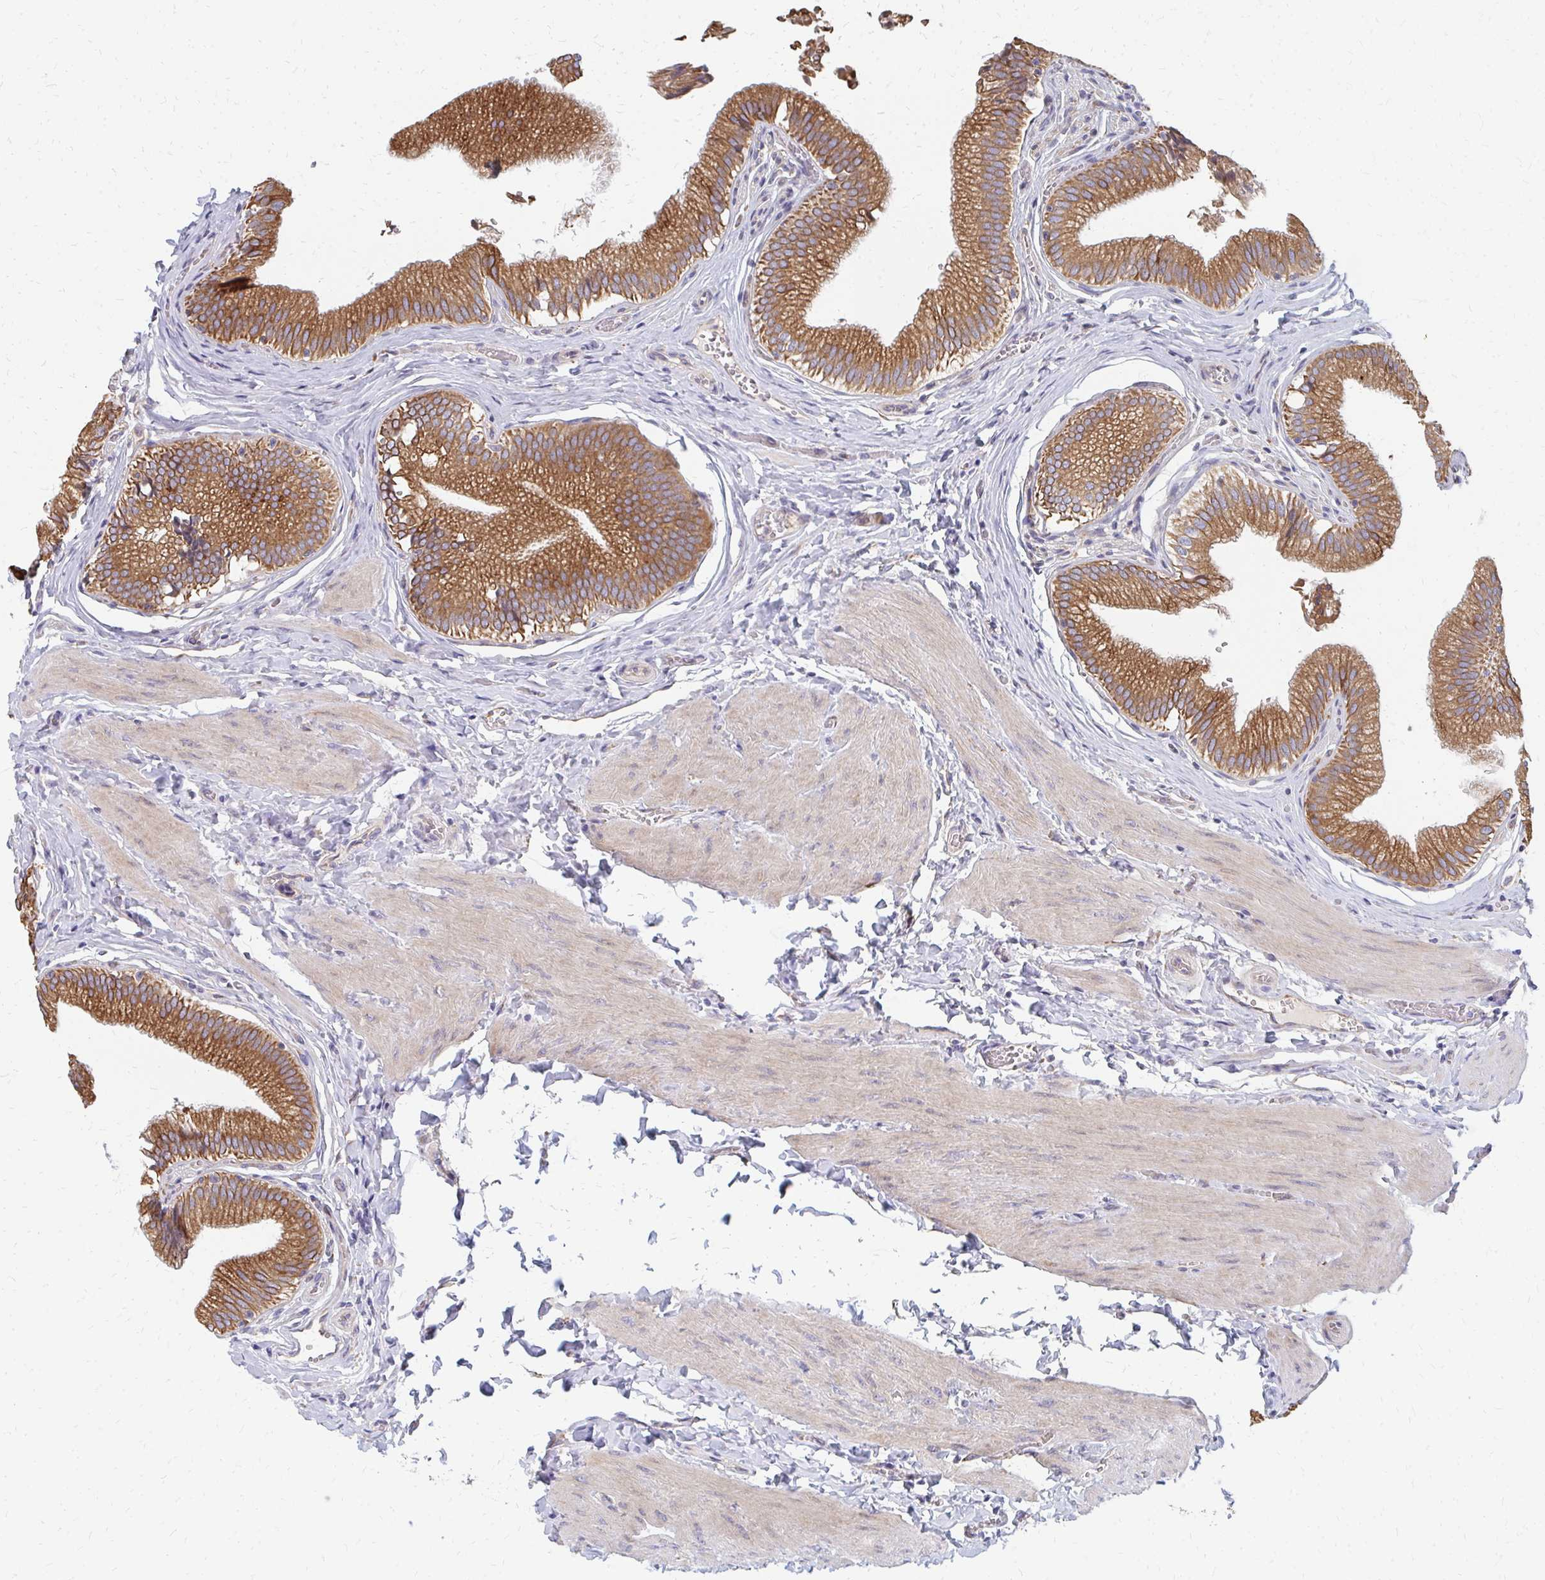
{"staining": {"intensity": "moderate", "quantity": ">75%", "location": "cytoplasmic/membranous"}, "tissue": "gallbladder", "cell_type": "Glandular cells", "image_type": "normal", "snomed": [{"axis": "morphology", "description": "Normal tissue, NOS"}, {"axis": "topography", "description": "Gallbladder"}, {"axis": "topography", "description": "Peripheral nerve tissue"}], "caption": "Protein analysis of unremarkable gallbladder displays moderate cytoplasmic/membranous expression in approximately >75% of glandular cells.", "gene": "PPP1R13L", "patient": {"sex": "male", "age": 17}}